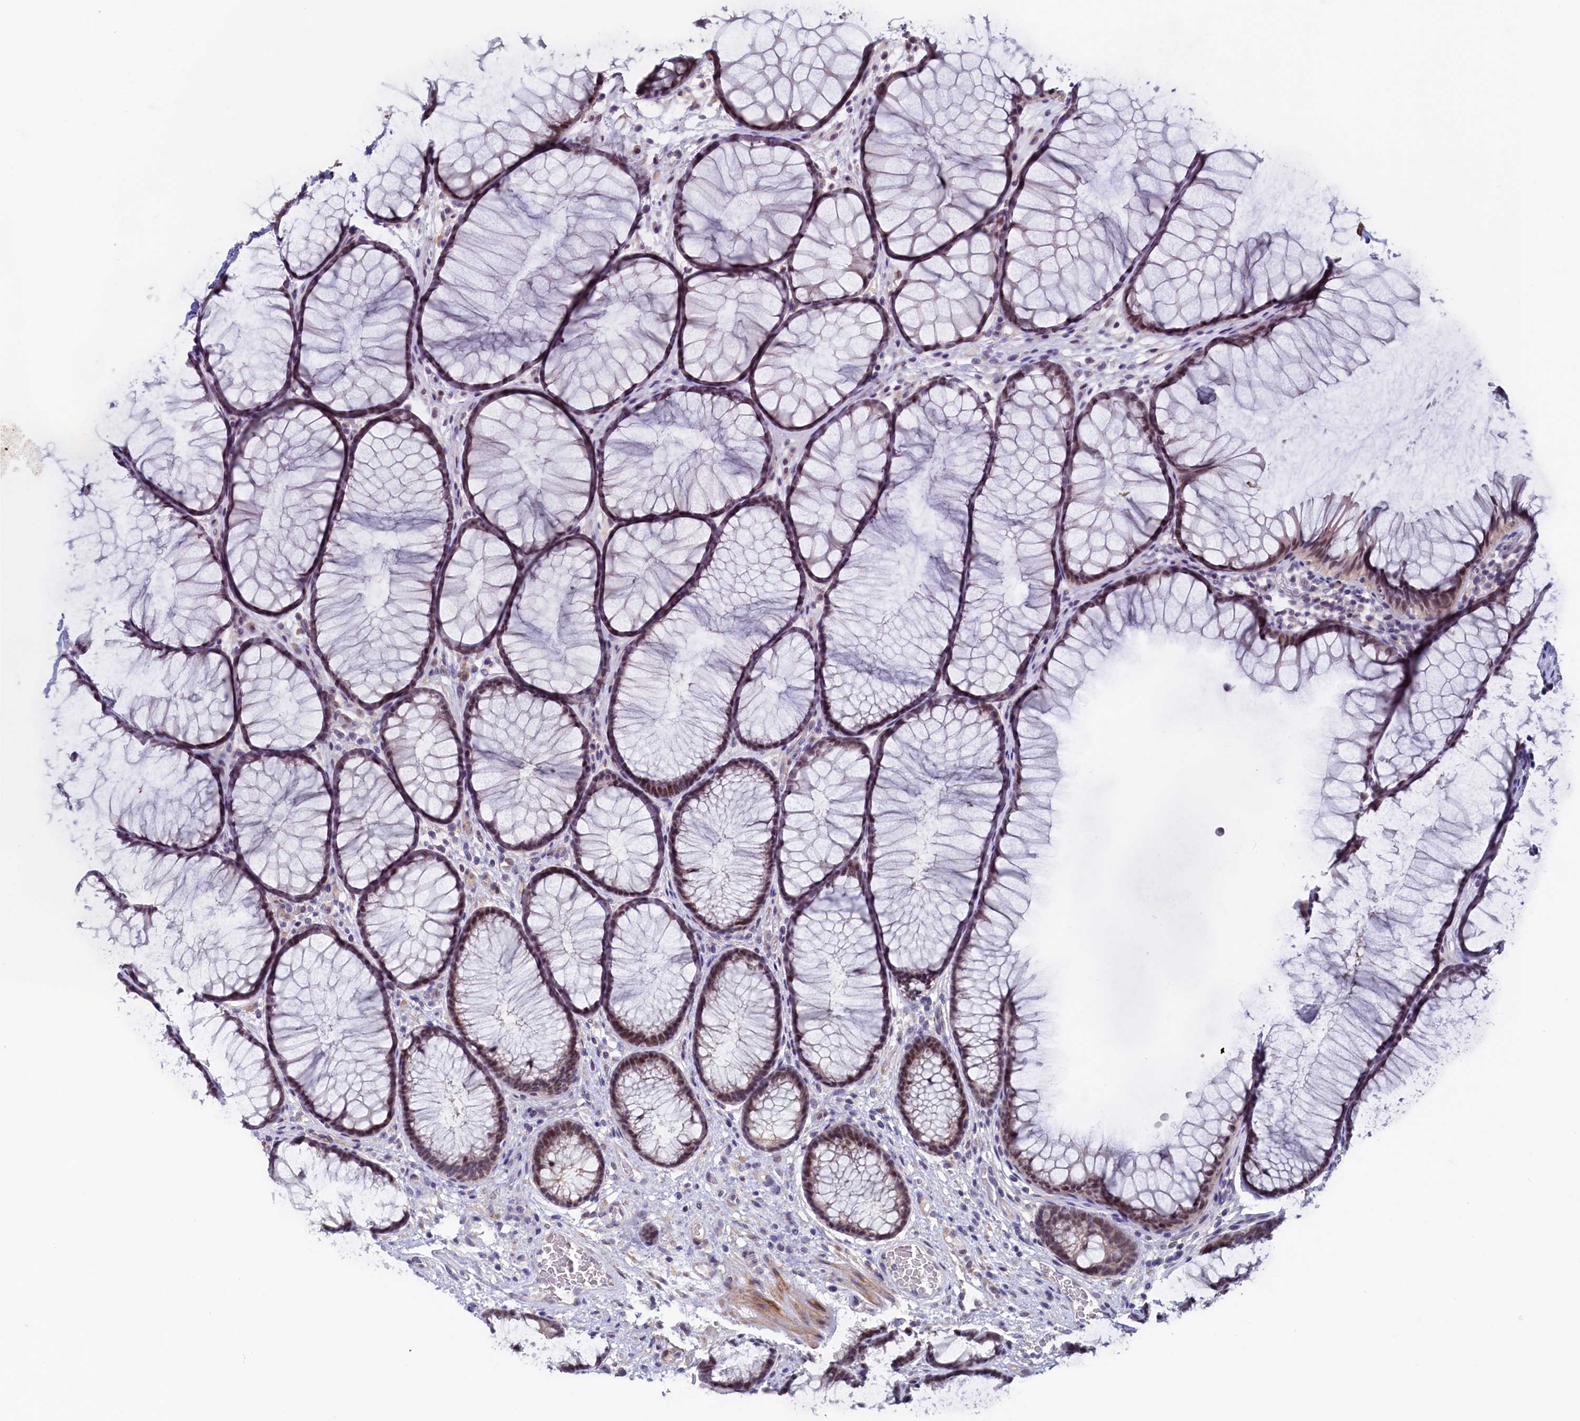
{"staining": {"intensity": "negative", "quantity": "none", "location": "none"}, "tissue": "colon", "cell_type": "Endothelial cells", "image_type": "normal", "snomed": [{"axis": "morphology", "description": "Normal tissue, NOS"}, {"axis": "topography", "description": "Colon"}], "caption": "IHC image of normal colon: colon stained with DAB demonstrates no significant protein expression in endothelial cells.", "gene": "PACSIN3", "patient": {"sex": "female", "age": 82}}